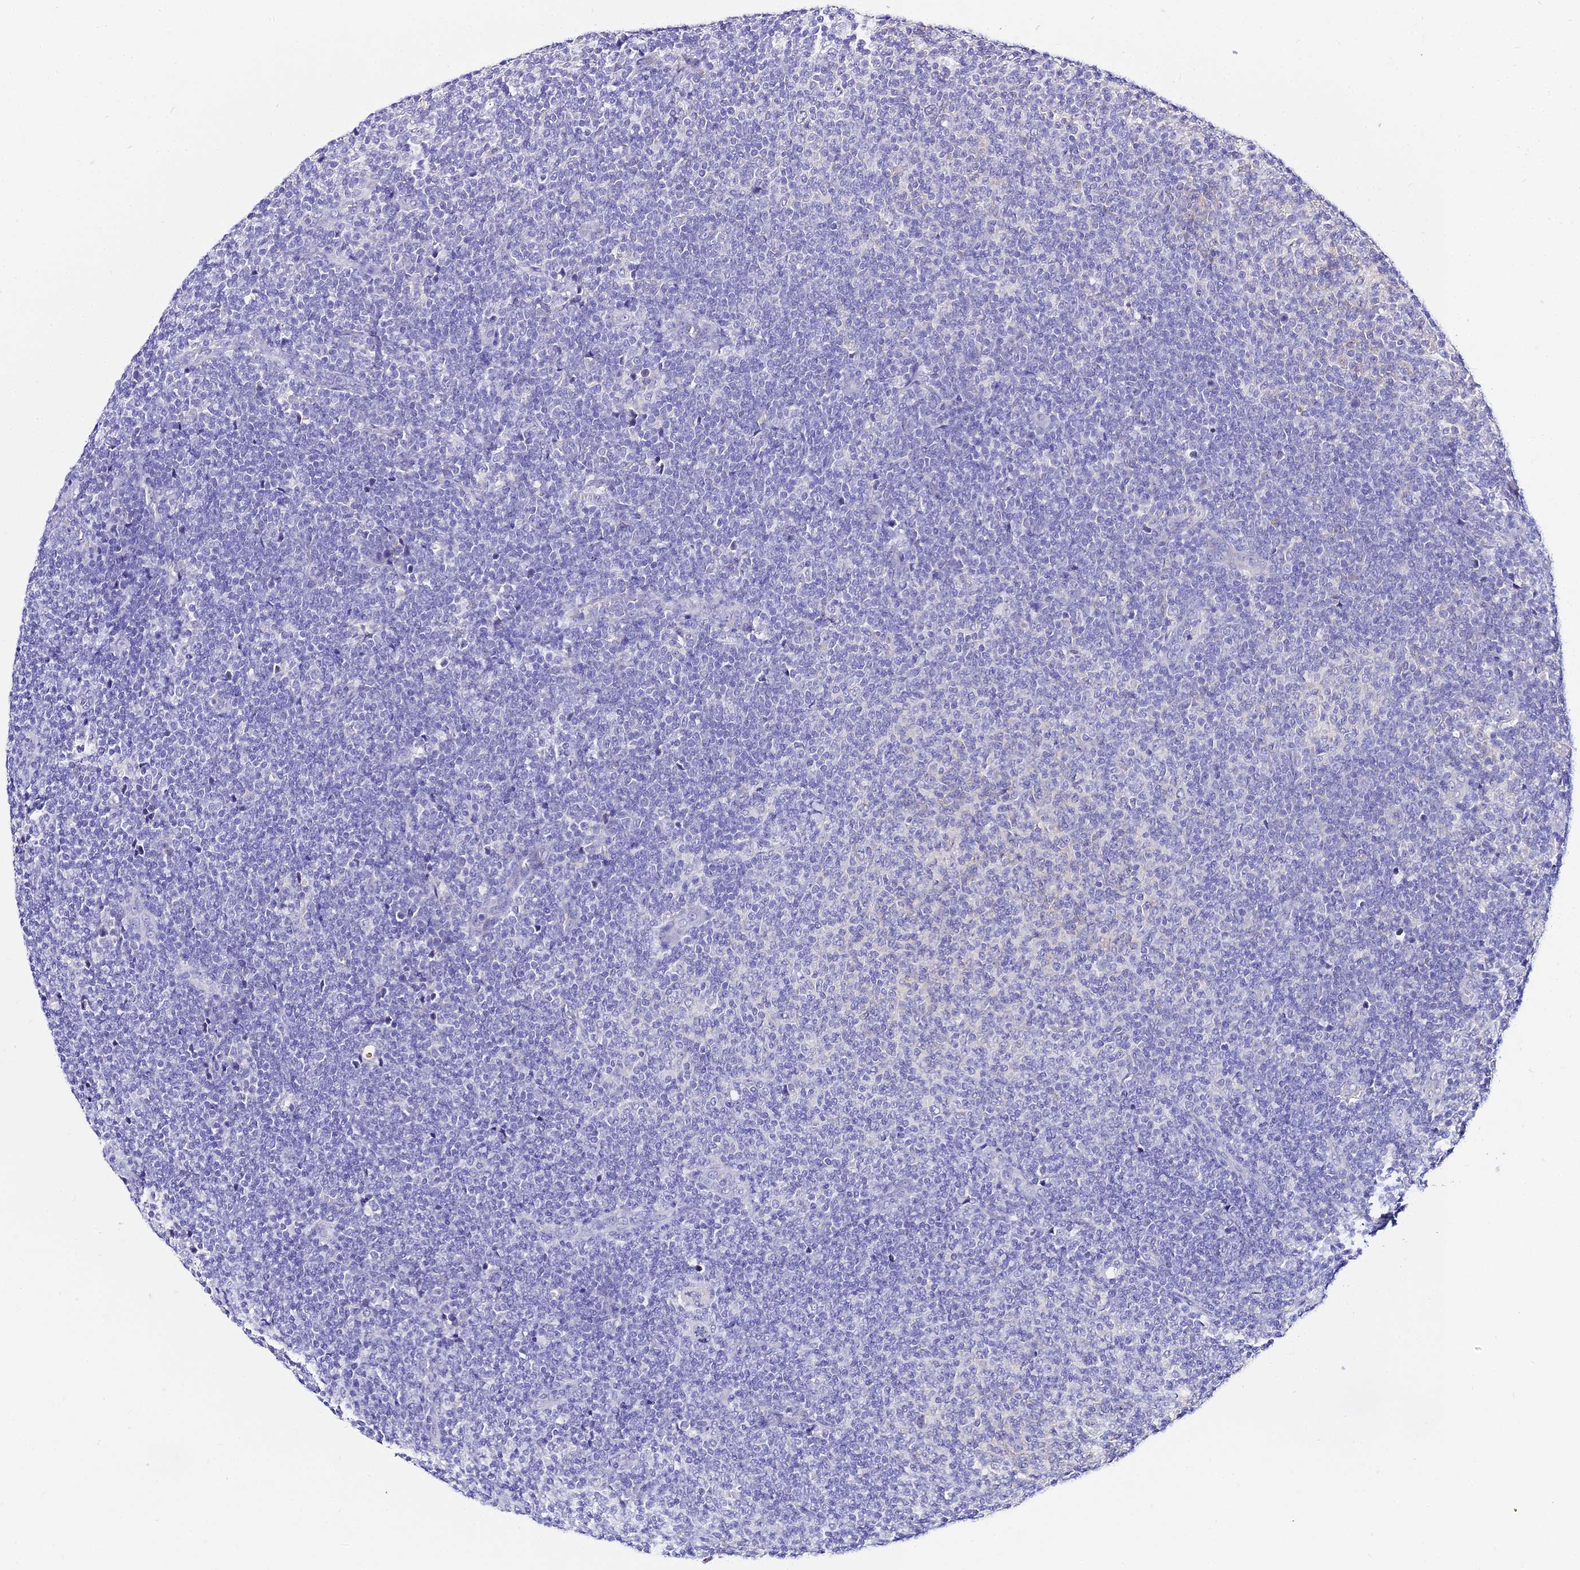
{"staining": {"intensity": "negative", "quantity": "none", "location": "none"}, "tissue": "lymphoma", "cell_type": "Tumor cells", "image_type": "cancer", "snomed": [{"axis": "morphology", "description": "Malignant lymphoma, non-Hodgkin's type, Low grade"}, {"axis": "topography", "description": "Lymph node"}], "caption": "An IHC micrograph of malignant lymphoma, non-Hodgkin's type (low-grade) is shown. There is no staining in tumor cells of malignant lymphoma, non-Hodgkin's type (low-grade).", "gene": "TUBA3D", "patient": {"sex": "male", "age": 66}}